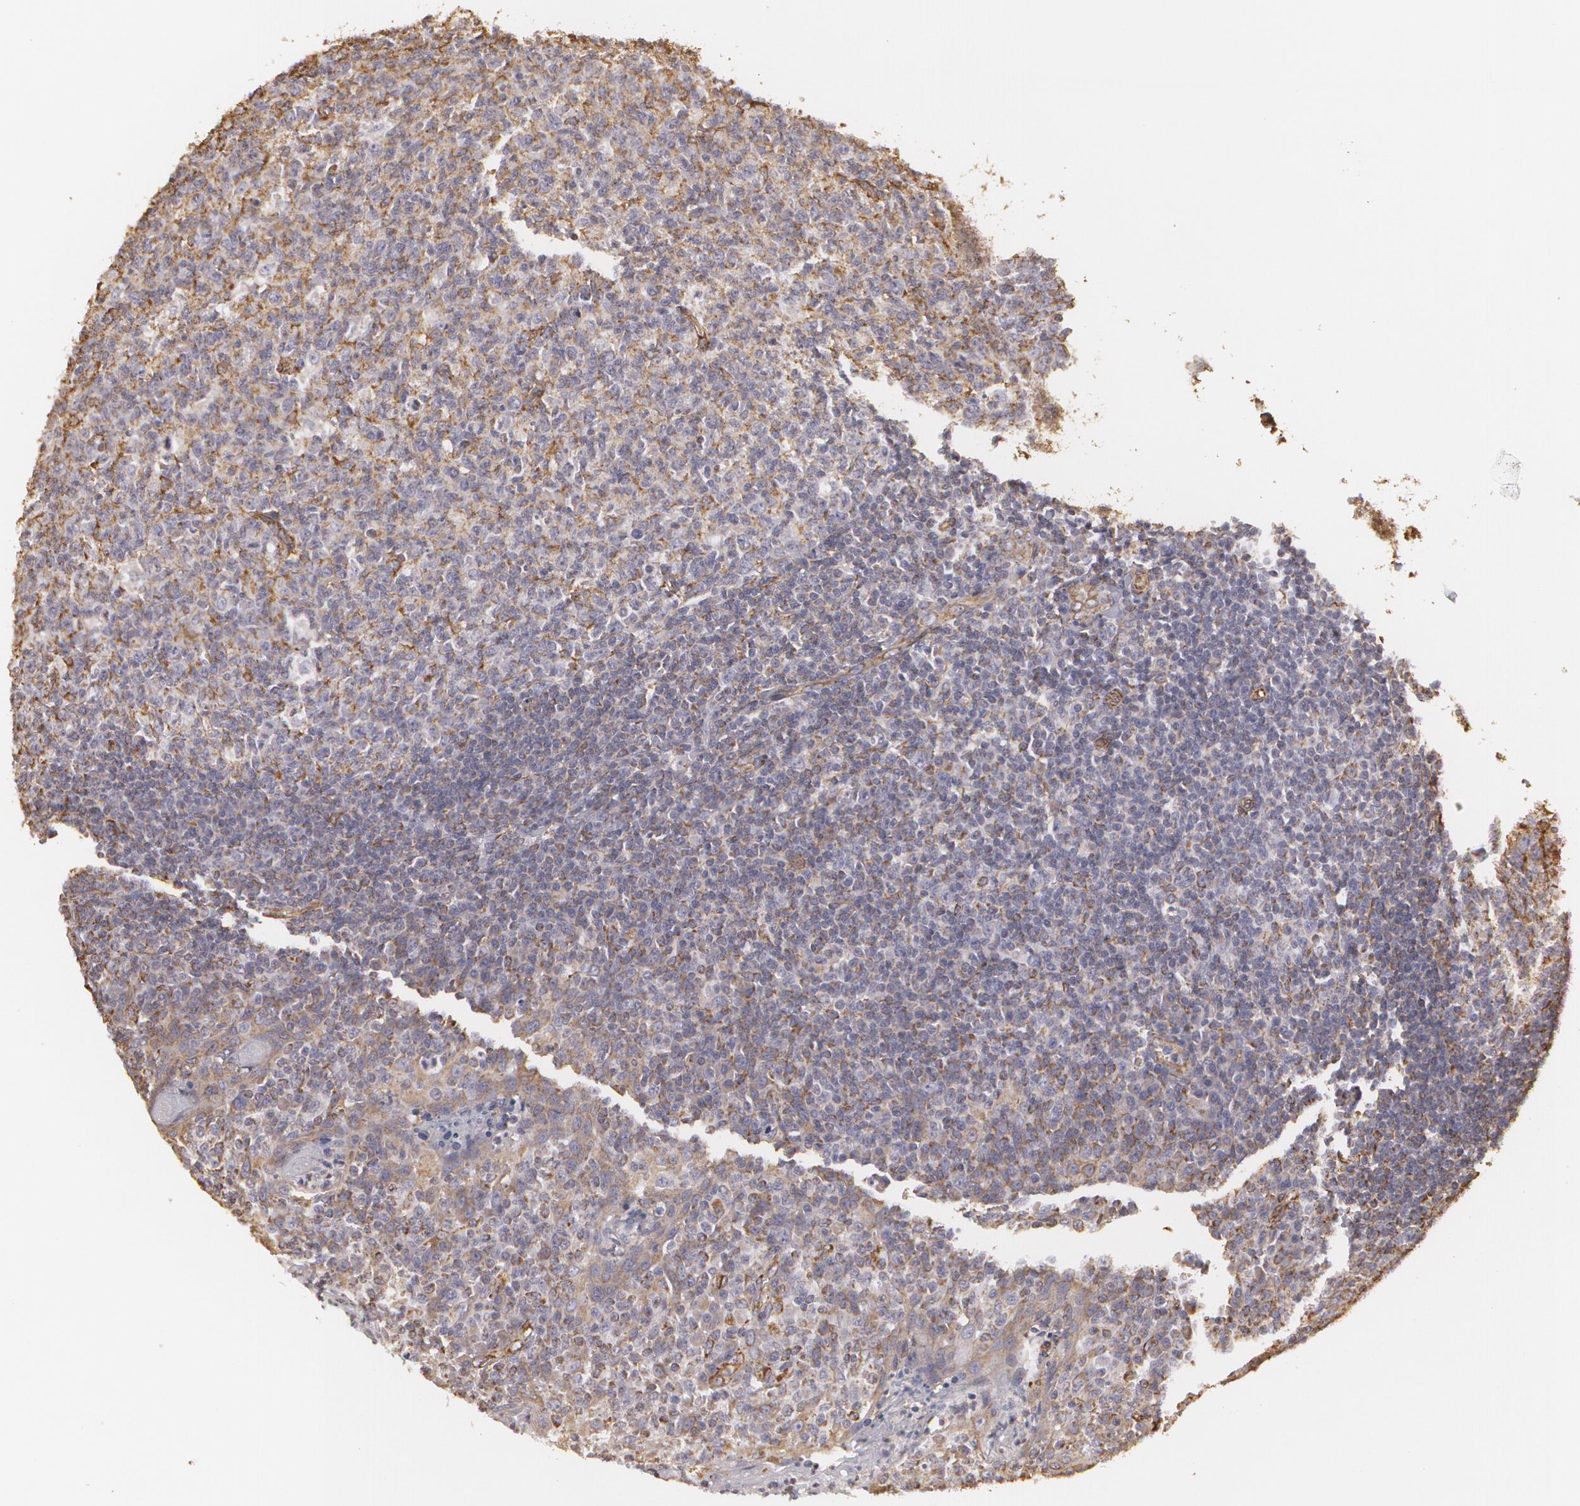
{"staining": {"intensity": "moderate", "quantity": "25%-75%", "location": "cytoplasmic/membranous"}, "tissue": "tonsil", "cell_type": "Germinal center cells", "image_type": "normal", "snomed": [{"axis": "morphology", "description": "Normal tissue, NOS"}, {"axis": "topography", "description": "Tonsil"}], "caption": "An immunohistochemistry (IHC) photomicrograph of benign tissue is shown. Protein staining in brown highlights moderate cytoplasmic/membranous positivity in tonsil within germinal center cells. (brown staining indicates protein expression, while blue staining denotes nuclei).", "gene": "CYB5R3", "patient": {"sex": "male", "age": 6}}